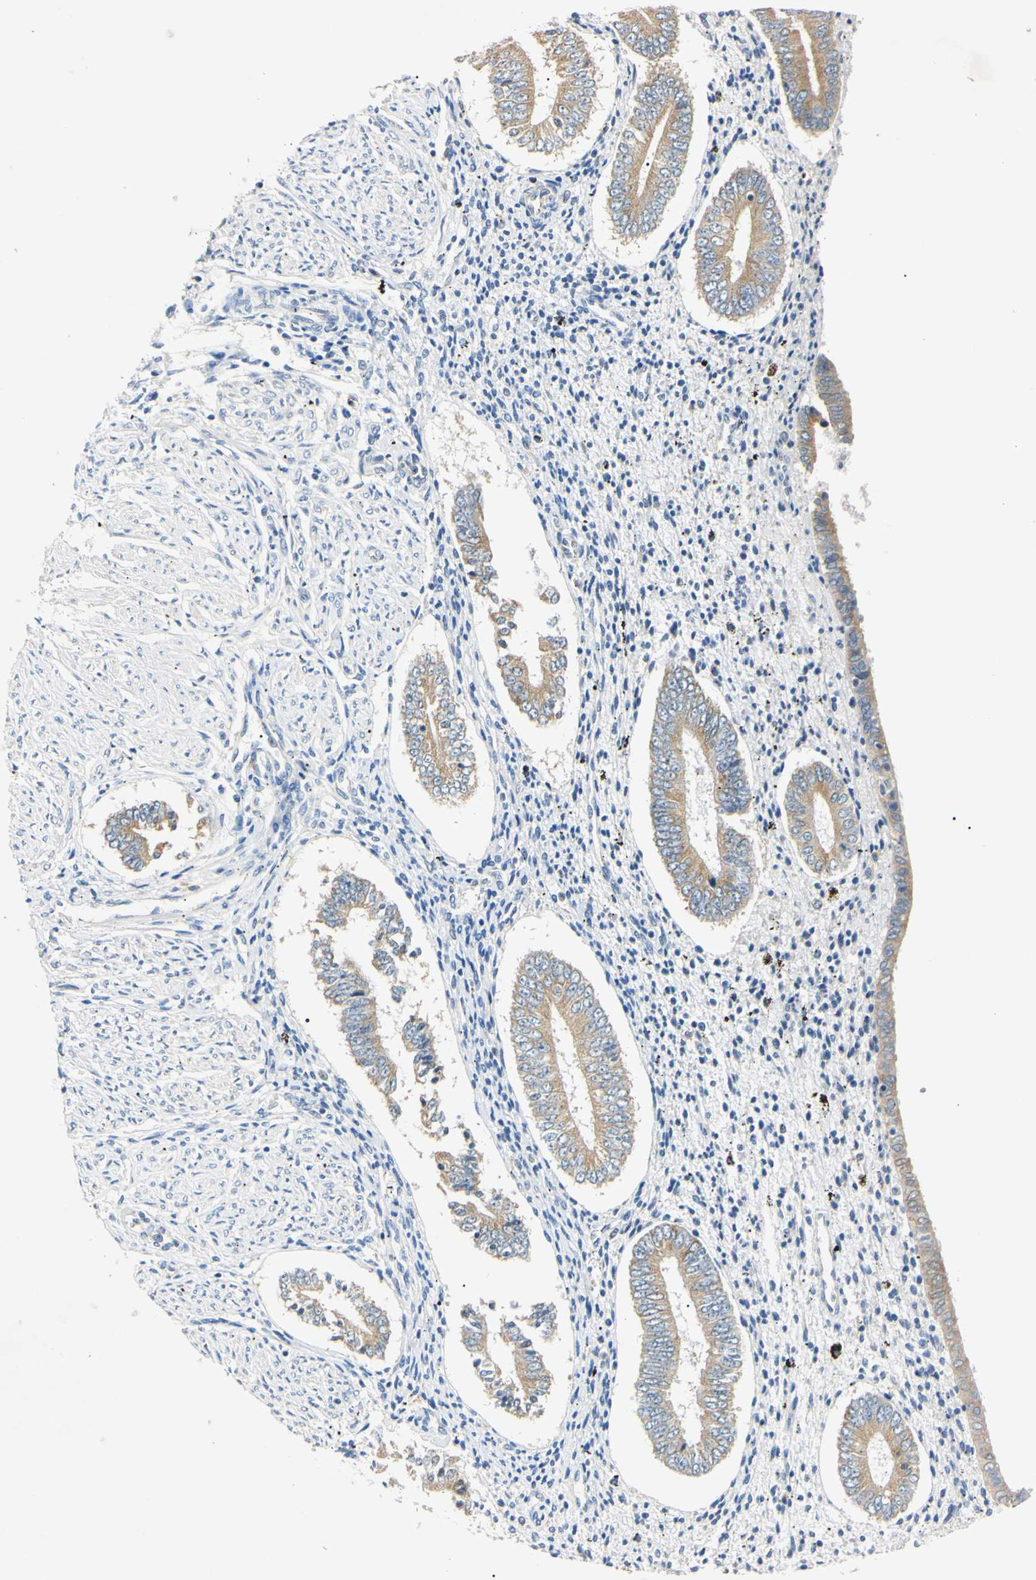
{"staining": {"intensity": "weak", "quantity": "<25%", "location": "cytoplasmic/membranous"}, "tissue": "endometrium", "cell_type": "Cells in endometrial stroma", "image_type": "normal", "snomed": [{"axis": "morphology", "description": "Normal tissue, NOS"}, {"axis": "topography", "description": "Endometrium"}], "caption": "A high-resolution image shows immunohistochemistry (IHC) staining of unremarkable endometrium, which exhibits no significant positivity in cells in endometrial stroma. The staining is performed using DAB brown chromogen with nuclei counter-stained in using hematoxylin.", "gene": "DNAJB12", "patient": {"sex": "female", "age": 42}}